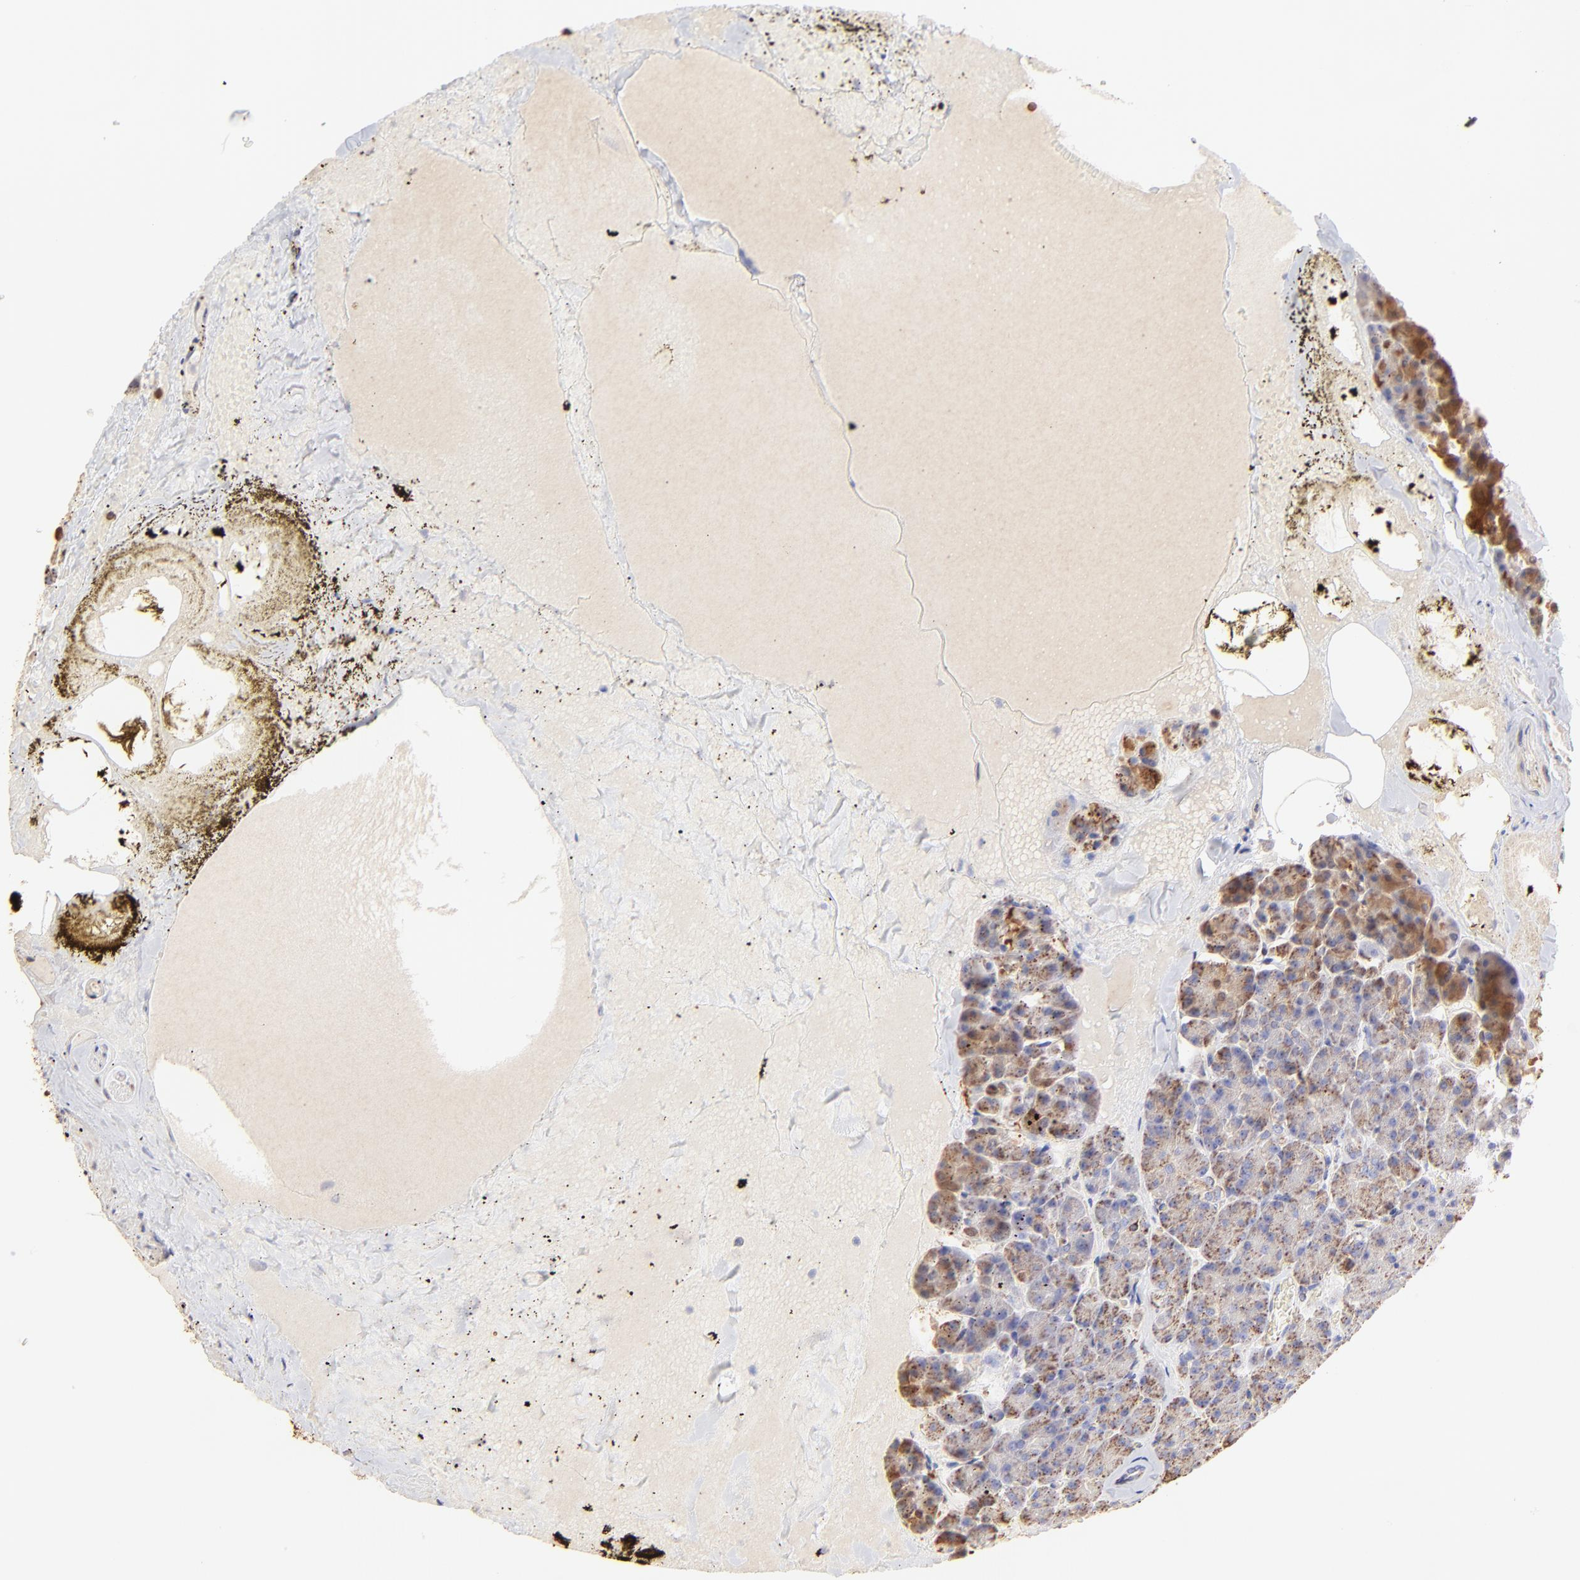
{"staining": {"intensity": "weak", "quantity": "25%-75%", "location": "cytoplasmic/membranous"}, "tissue": "pancreas", "cell_type": "Exocrine glandular cells", "image_type": "normal", "snomed": [{"axis": "morphology", "description": "Normal tissue, NOS"}, {"axis": "topography", "description": "Pancreas"}], "caption": "Immunohistochemistry (IHC) staining of normal pancreas, which exhibits low levels of weak cytoplasmic/membranous expression in approximately 25%-75% of exocrine glandular cells indicating weak cytoplasmic/membranous protein positivity. The staining was performed using DAB (brown) for protein detection and nuclei were counterstained in hematoxylin (blue).", "gene": "ECH1", "patient": {"sex": "female", "age": 35}}